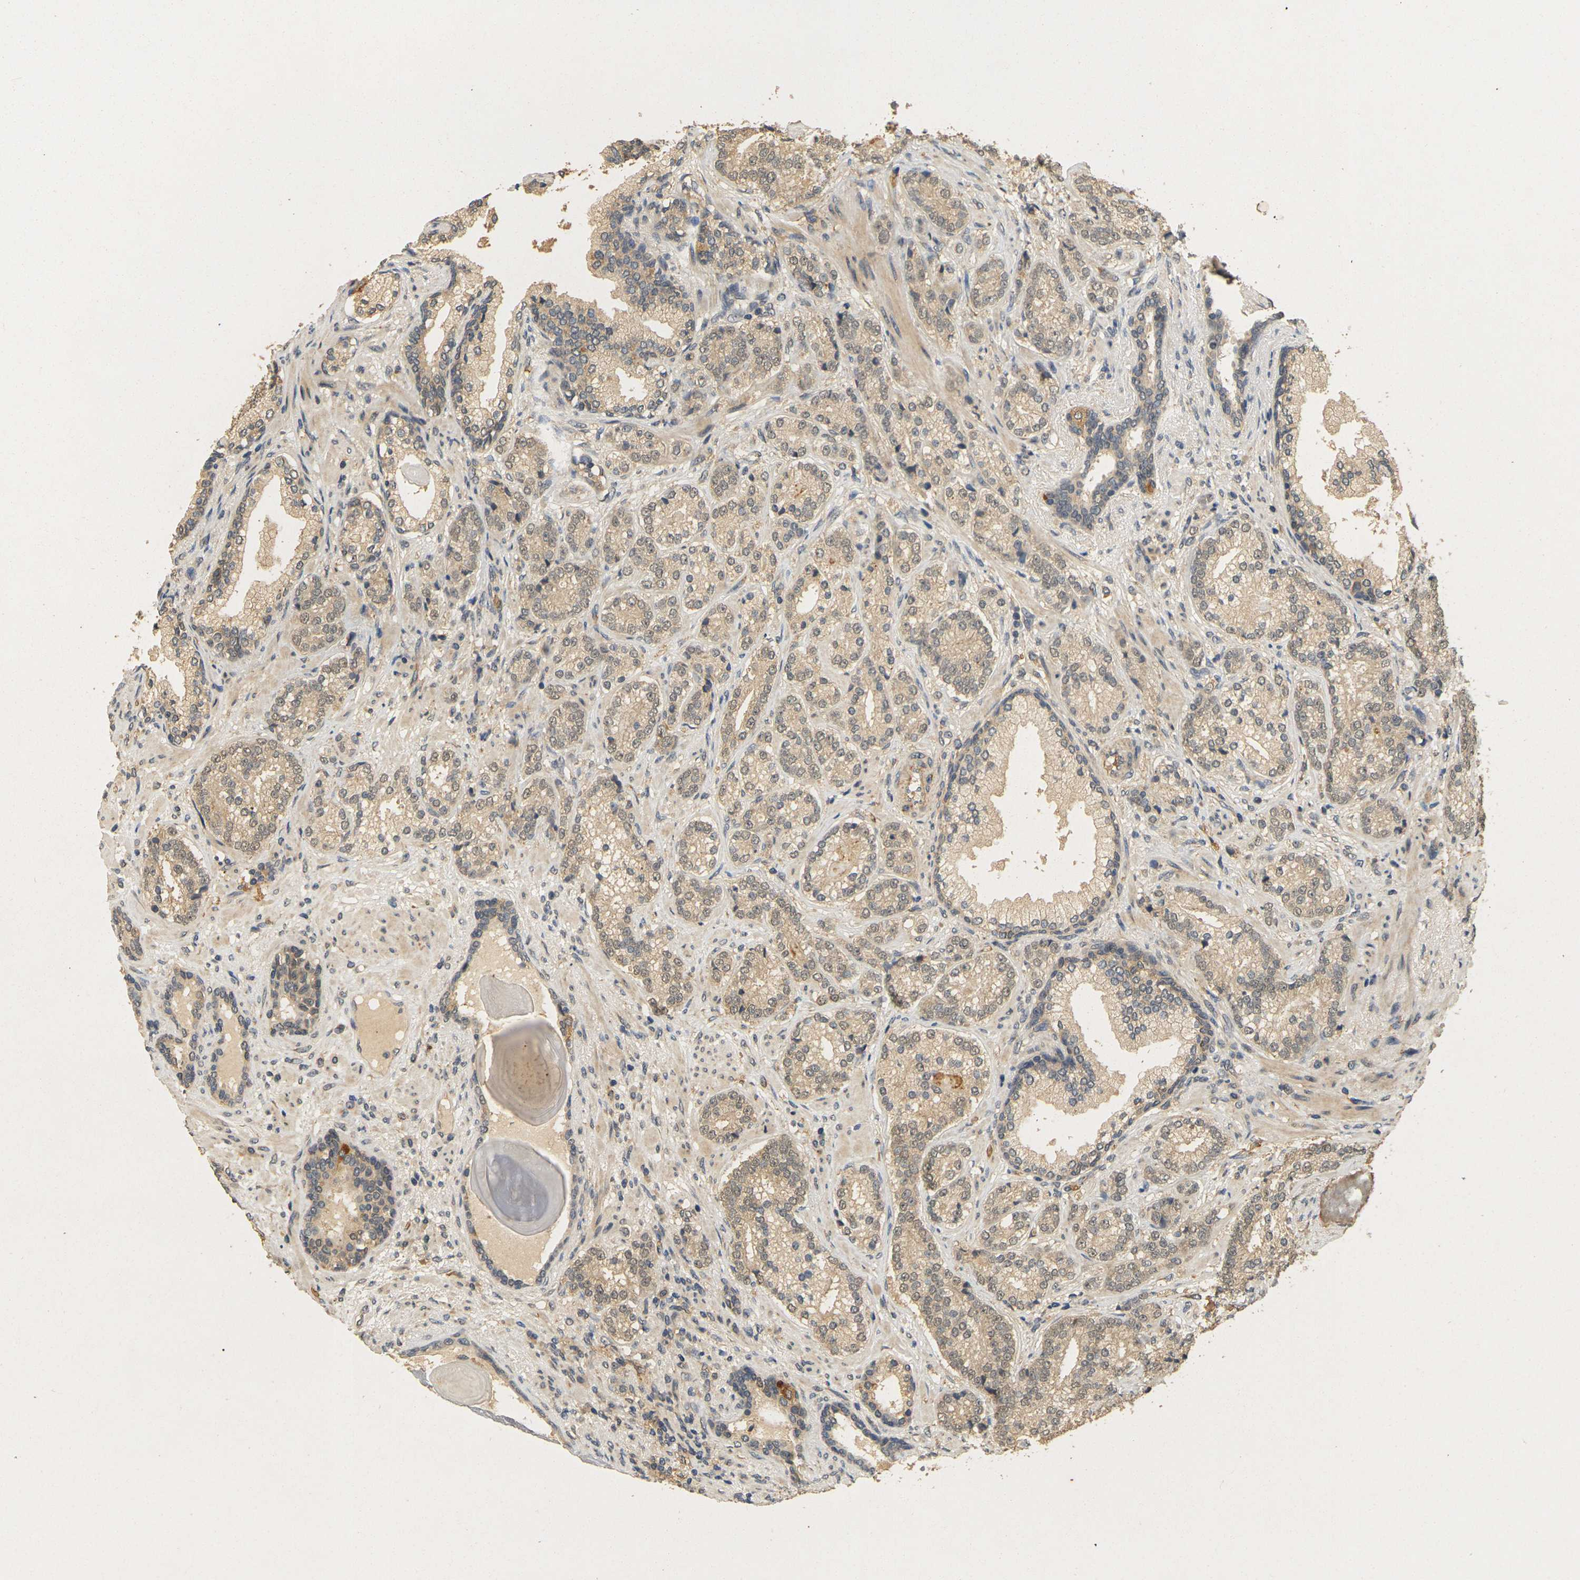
{"staining": {"intensity": "weak", "quantity": ">75%", "location": "cytoplasmic/membranous"}, "tissue": "prostate cancer", "cell_type": "Tumor cells", "image_type": "cancer", "snomed": [{"axis": "morphology", "description": "Adenocarcinoma, High grade"}, {"axis": "topography", "description": "Prostate"}], "caption": "Prostate cancer (adenocarcinoma (high-grade)) stained with a brown dye displays weak cytoplasmic/membranous positive staining in approximately >75% of tumor cells.", "gene": "MEGF9", "patient": {"sex": "male", "age": 61}}